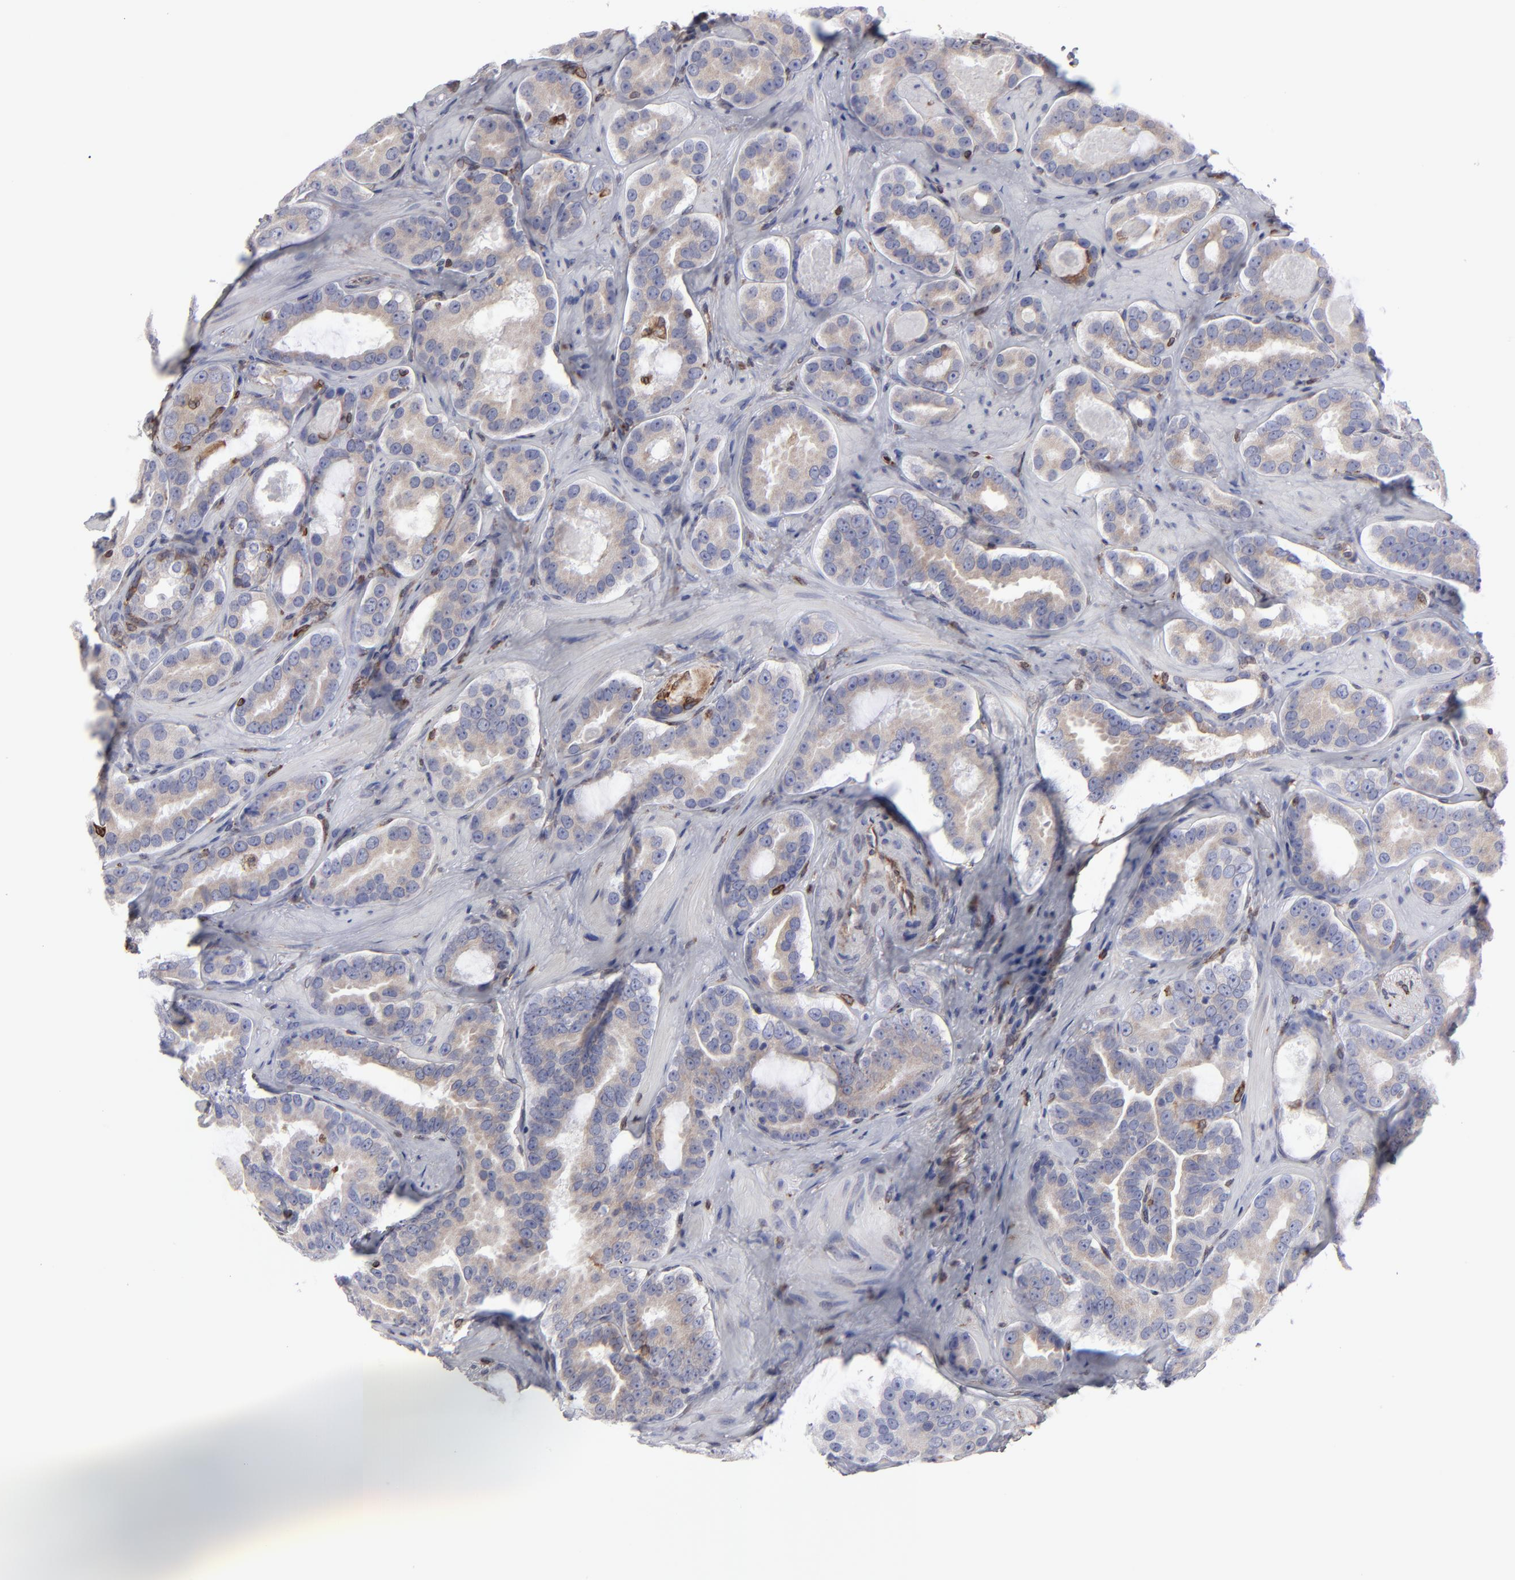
{"staining": {"intensity": "weak", "quantity": ">75%", "location": "cytoplasmic/membranous"}, "tissue": "prostate cancer", "cell_type": "Tumor cells", "image_type": "cancer", "snomed": [{"axis": "morphology", "description": "Adenocarcinoma, Low grade"}, {"axis": "topography", "description": "Prostate"}], "caption": "Low-grade adenocarcinoma (prostate) stained with a protein marker reveals weak staining in tumor cells.", "gene": "TMX1", "patient": {"sex": "male", "age": 59}}